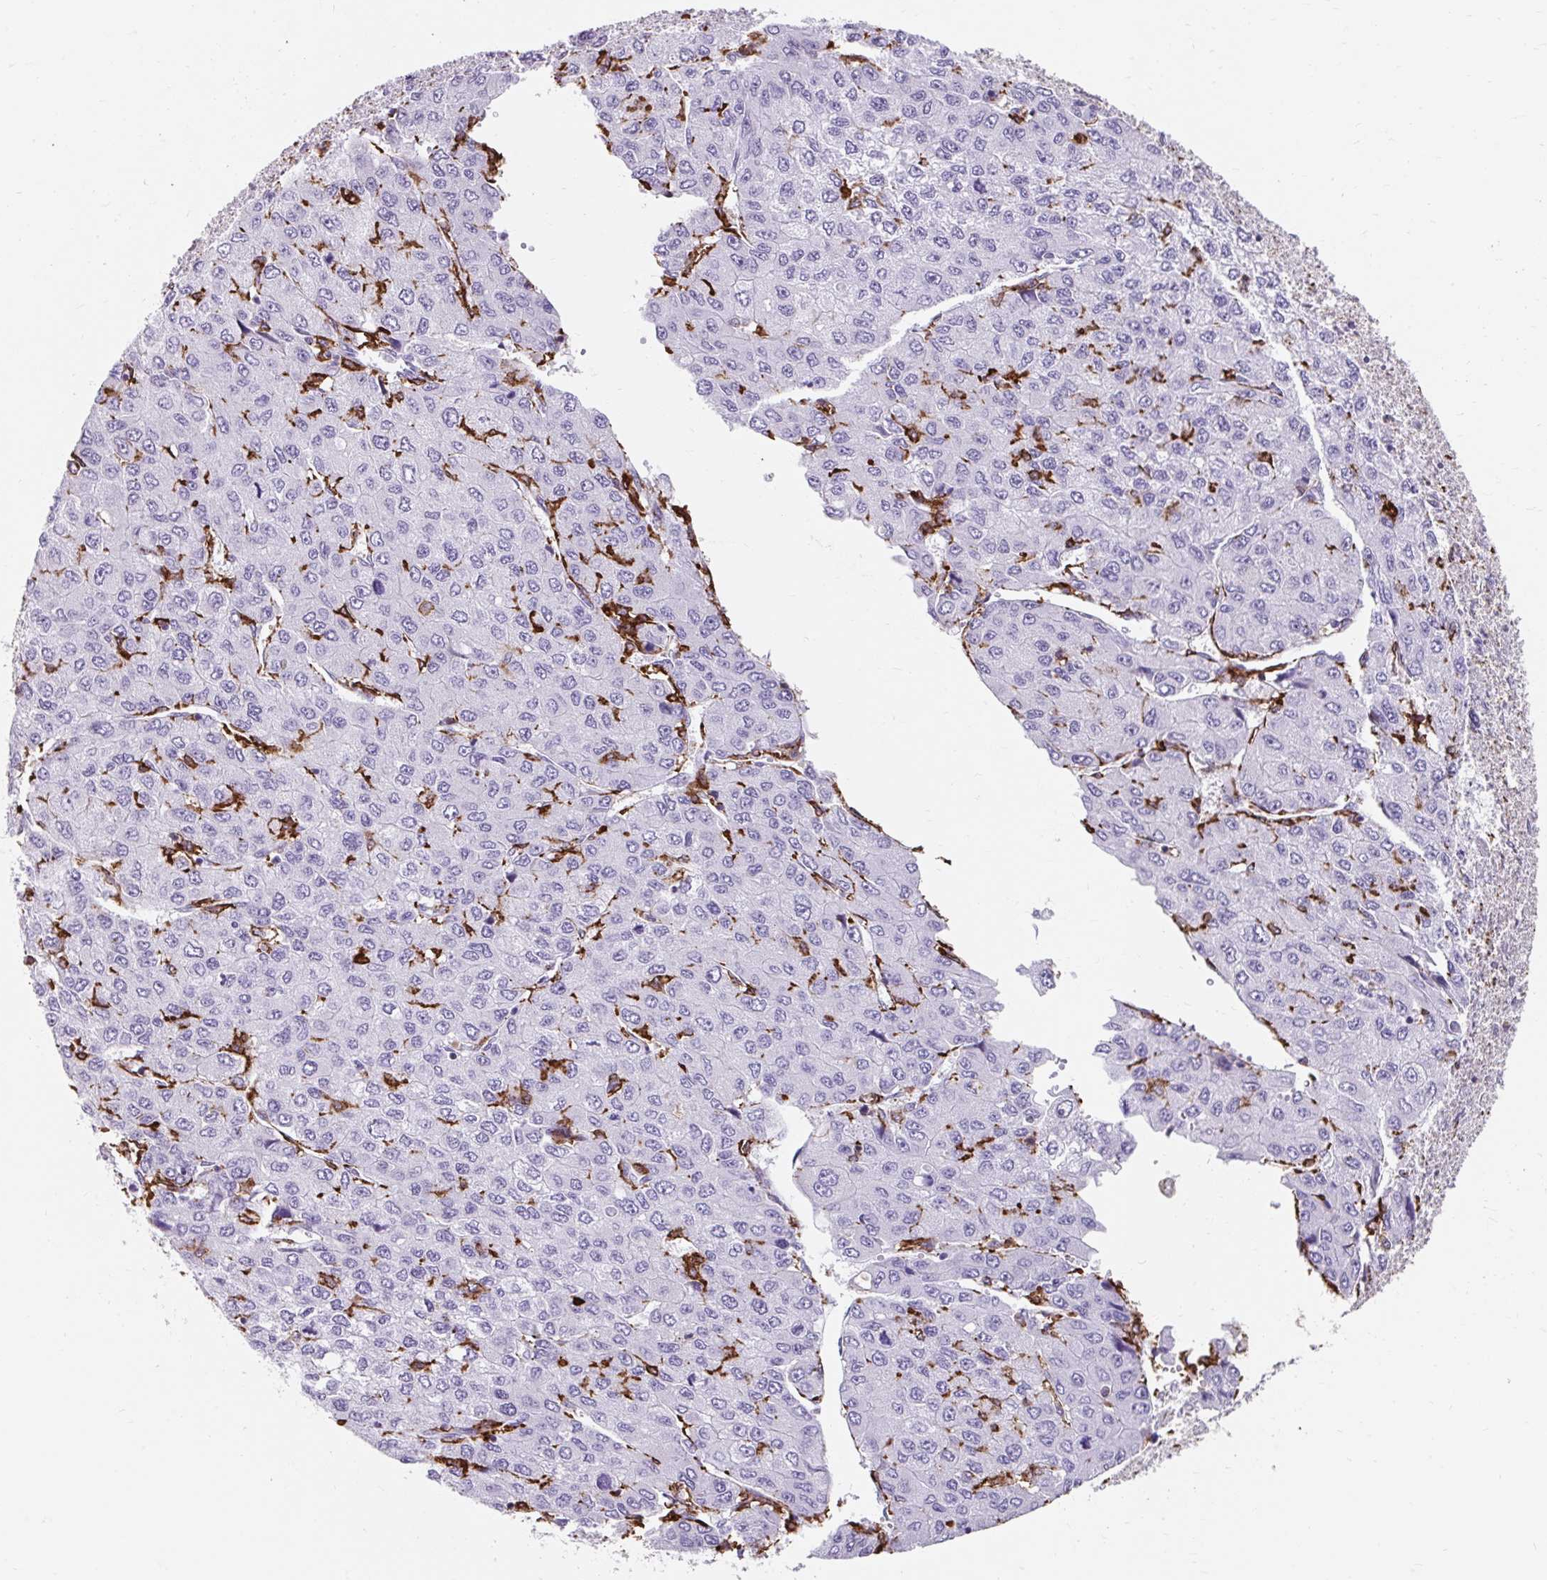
{"staining": {"intensity": "negative", "quantity": "none", "location": "none"}, "tissue": "liver cancer", "cell_type": "Tumor cells", "image_type": "cancer", "snomed": [{"axis": "morphology", "description": "Carcinoma, Hepatocellular, NOS"}, {"axis": "topography", "description": "Liver"}], "caption": "Micrograph shows no protein staining in tumor cells of liver cancer (hepatocellular carcinoma) tissue.", "gene": "CD163", "patient": {"sex": "female", "age": 66}}